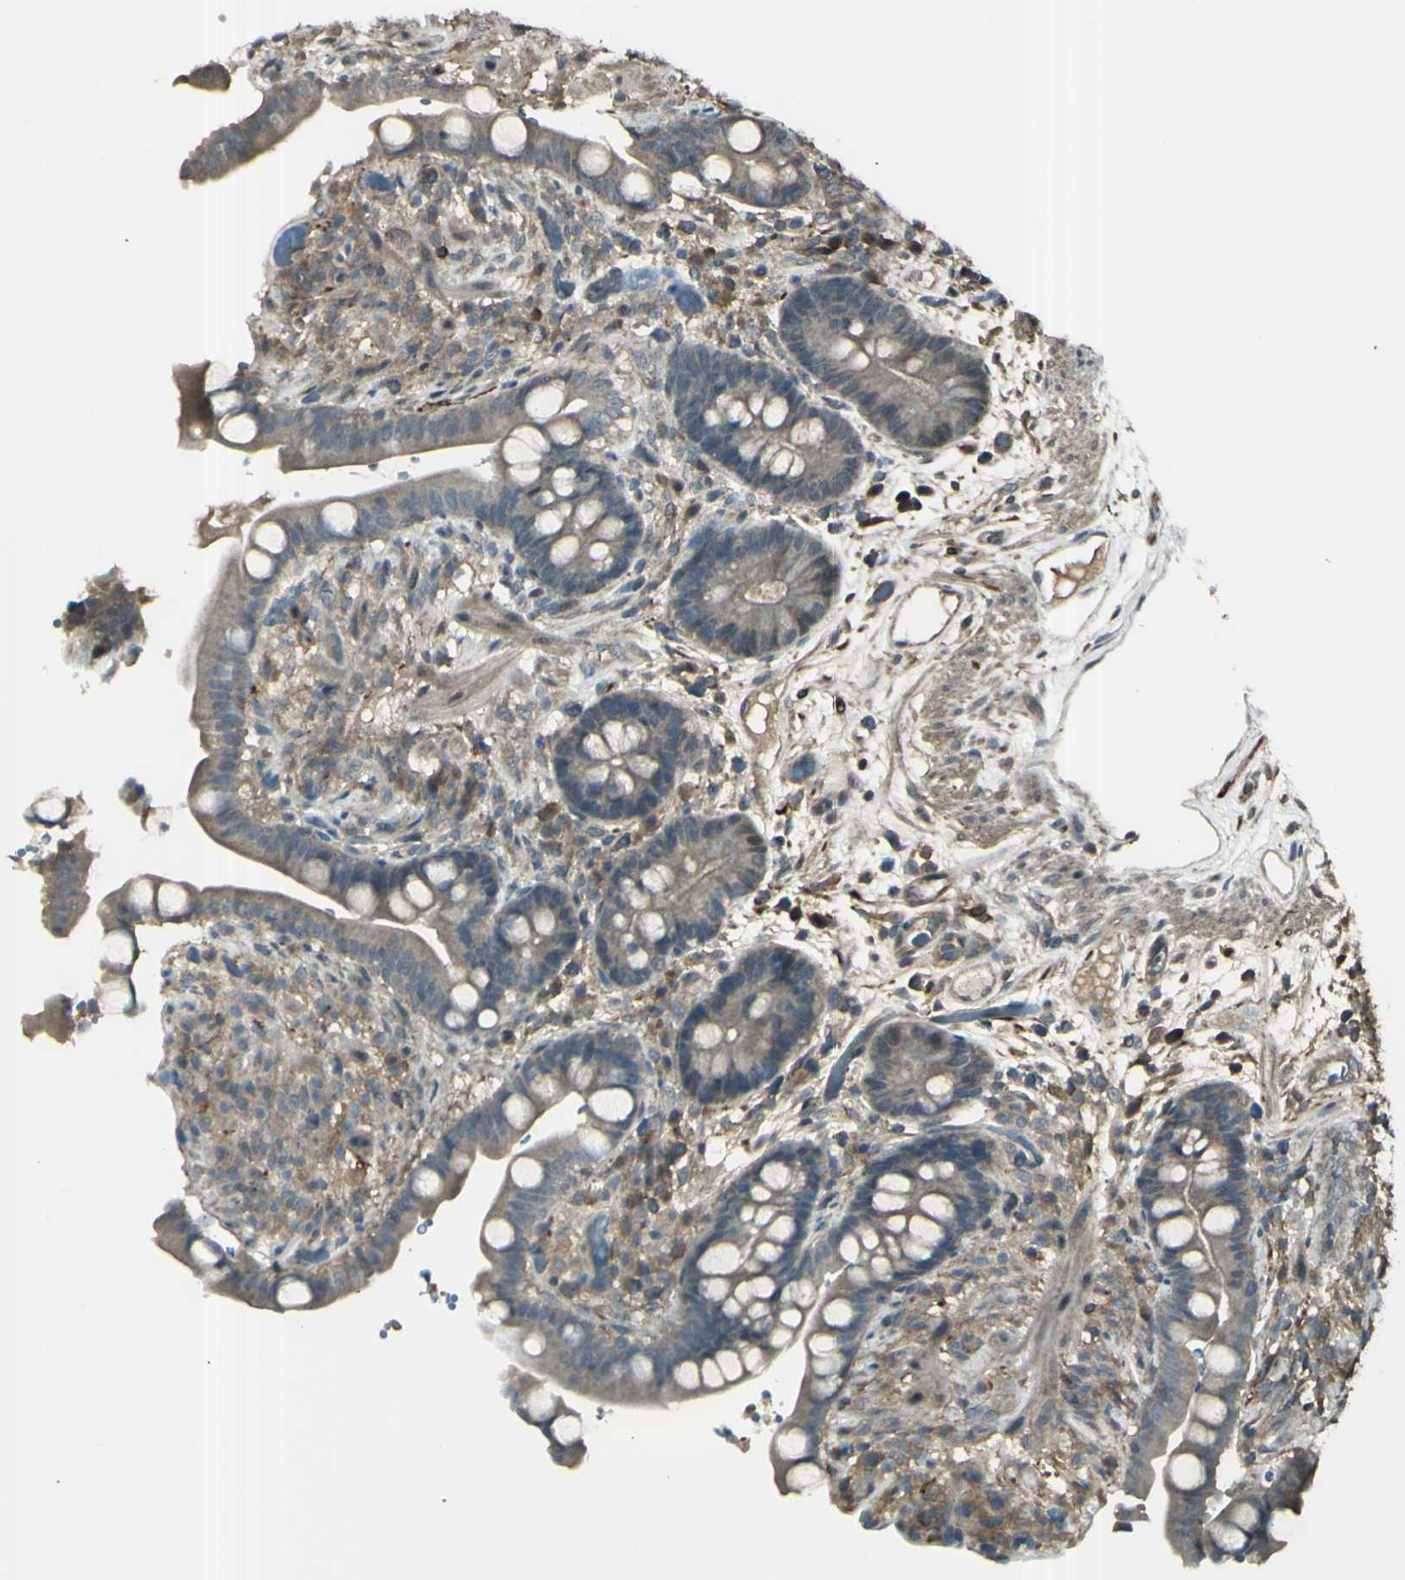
{"staining": {"intensity": "weak", "quantity": "25%-75%", "location": "cytoplasmic/membranous"}, "tissue": "colon", "cell_type": "Endothelial cells", "image_type": "normal", "snomed": [{"axis": "morphology", "description": "Normal tissue, NOS"}, {"axis": "topography", "description": "Colon"}], "caption": "Approximately 25%-75% of endothelial cells in unremarkable colon show weak cytoplasmic/membranous protein expression as visualized by brown immunohistochemical staining.", "gene": "GNAS", "patient": {"sex": "male", "age": 73}}